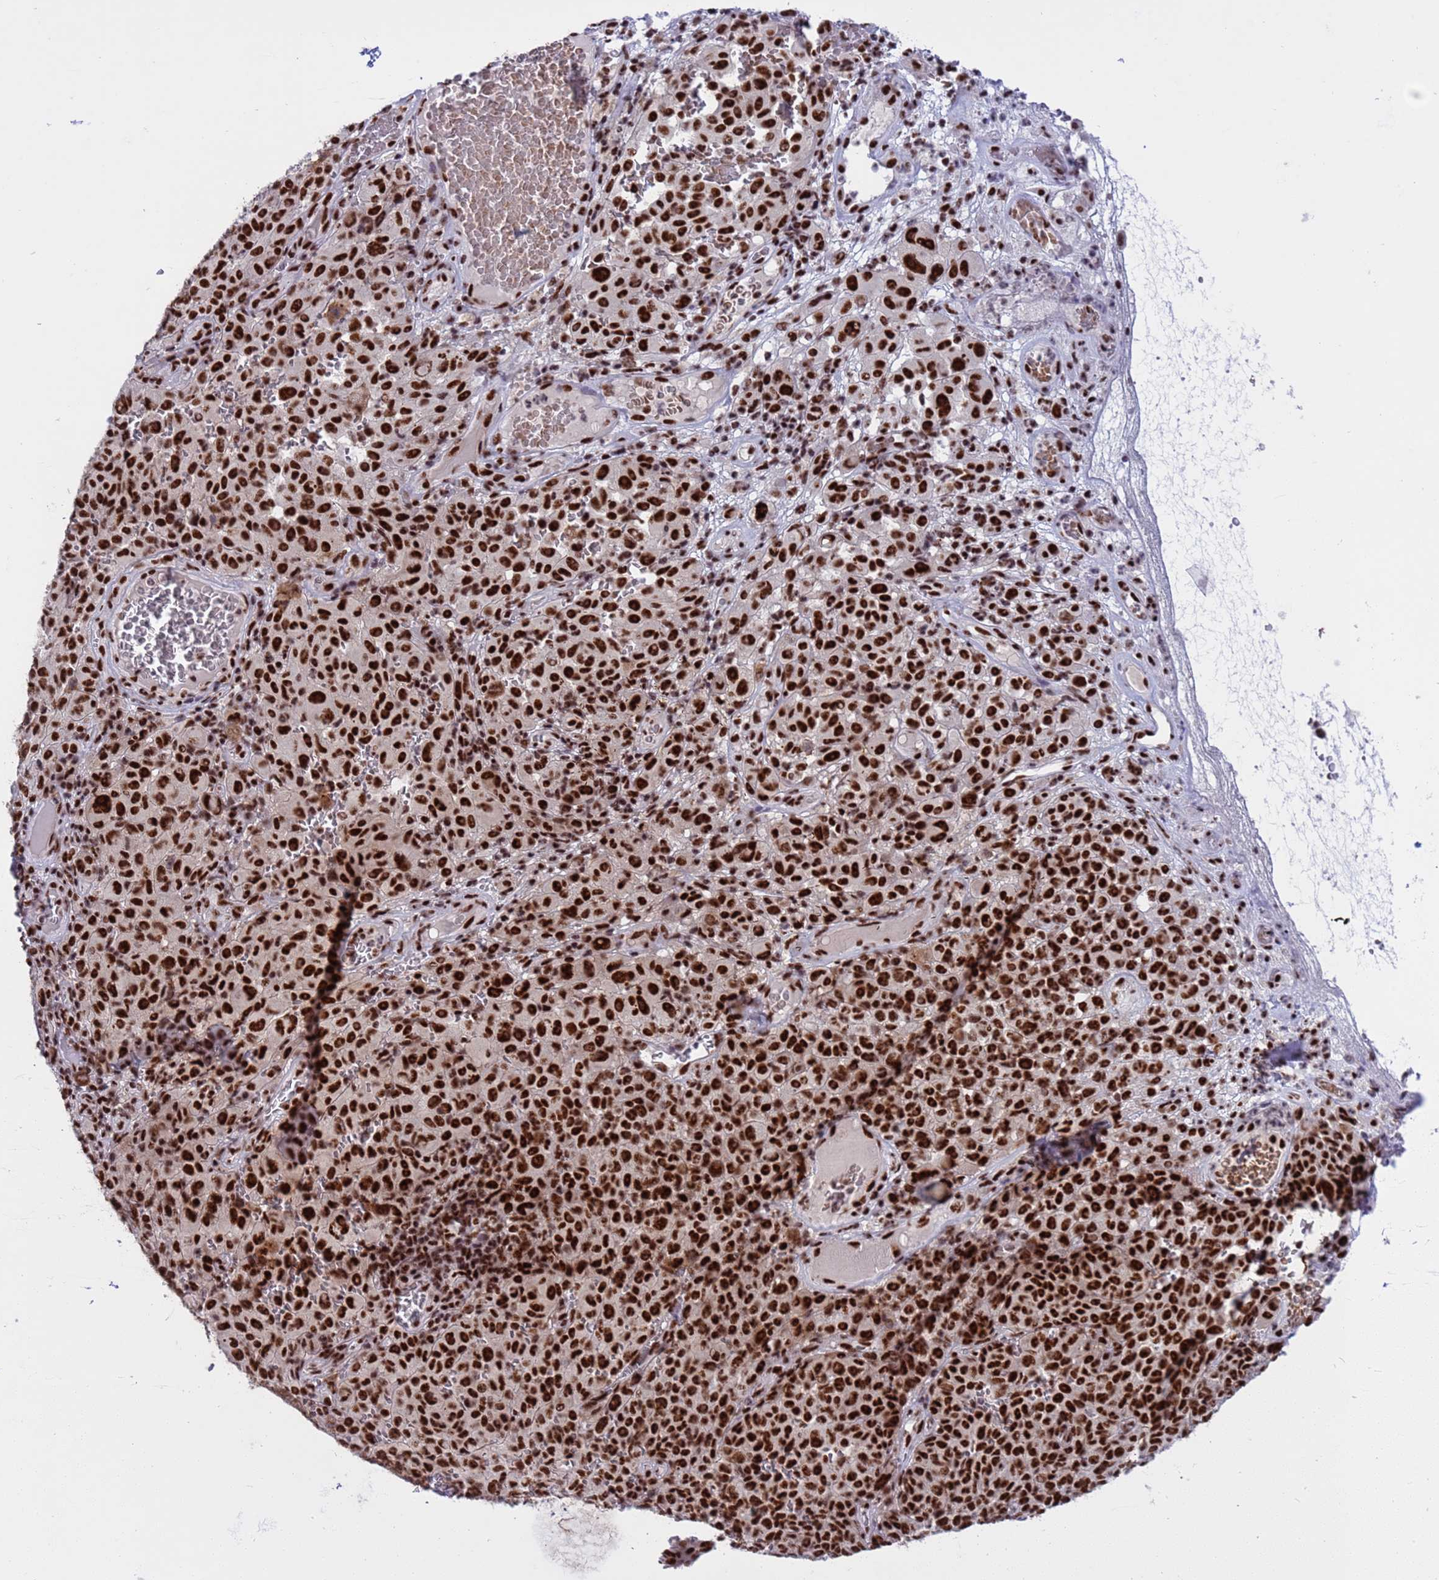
{"staining": {"intensity": "strong", "quantity": ">75%", "location": "nuclear"}, "tissue": "melanoma", "cell_type": "Tumor cells", "image_type": "cancer", "snomed": [{"axis": "morphology", "description": "Malignant melanoma, NOS"}, {"axis": "topography", "description": "Skin"}], "caption": "Melanoma stained for a protein (brown) exhibits strong nuclear positive staining in about >75% of tumor cells.", "gene": "THOC2", "patient": {"sex": "female", "age": 82}}